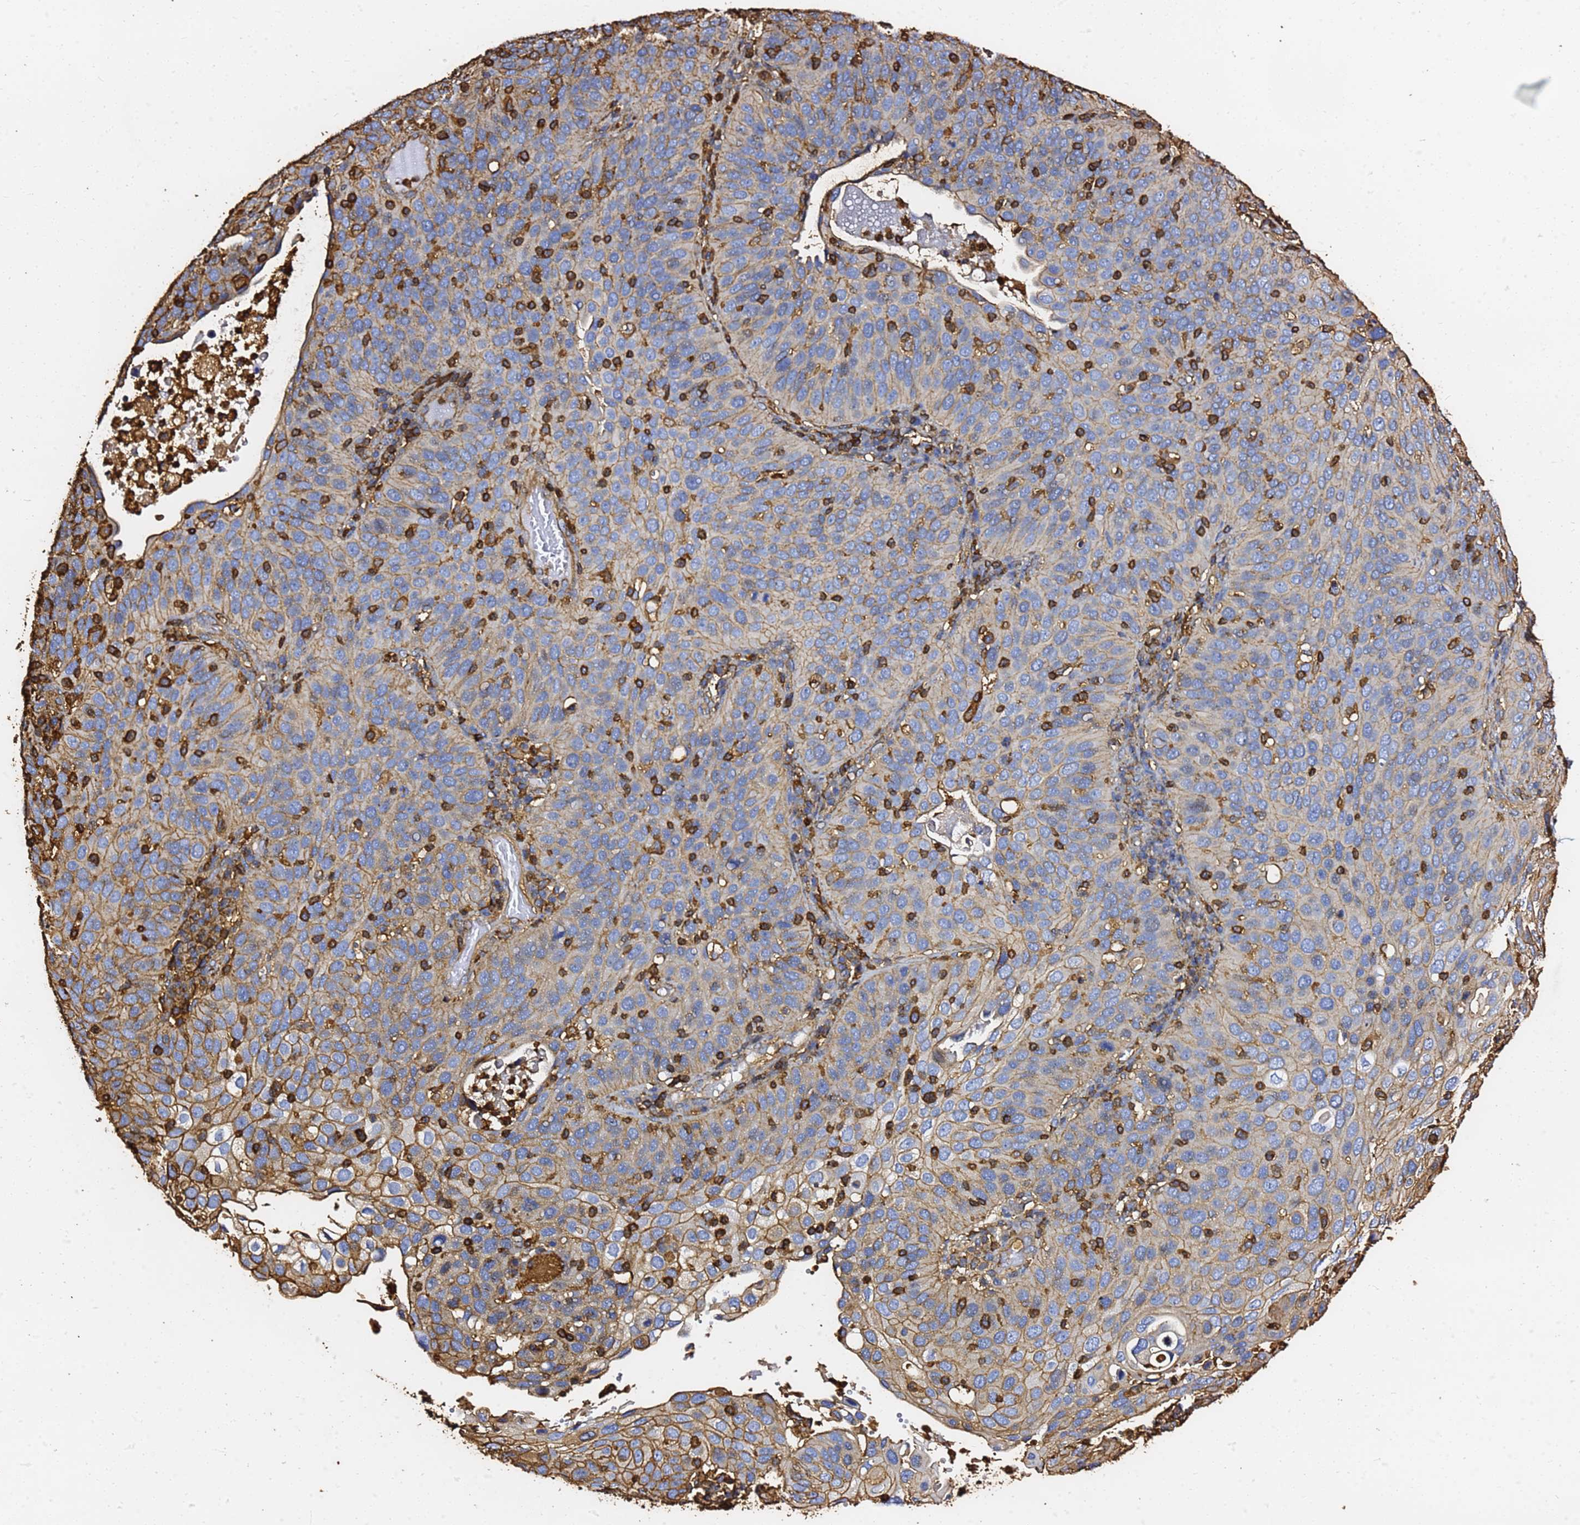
{"staining": {"intensity": "moderate", "quantity": "25%-75%", "location": "cytoplasmic/membranous"}, "tissue": "cervical cancer", "cell_type": "Tumor cells", "image_type": "cancer", "snomed": [{"axis": "morphology", "description": "Squamous cell carcinoma, NOS"}, {"axis": "topography", "description": "Cervix"}], "caption": "Immunohistochemical staining of cervical cancer reveals moderate cytoplasmic/membranous protein expression in approximately 25%-75% of tumor cells.", "gene": "ACTB", "patient": {"sex": "female", "age": 36}}